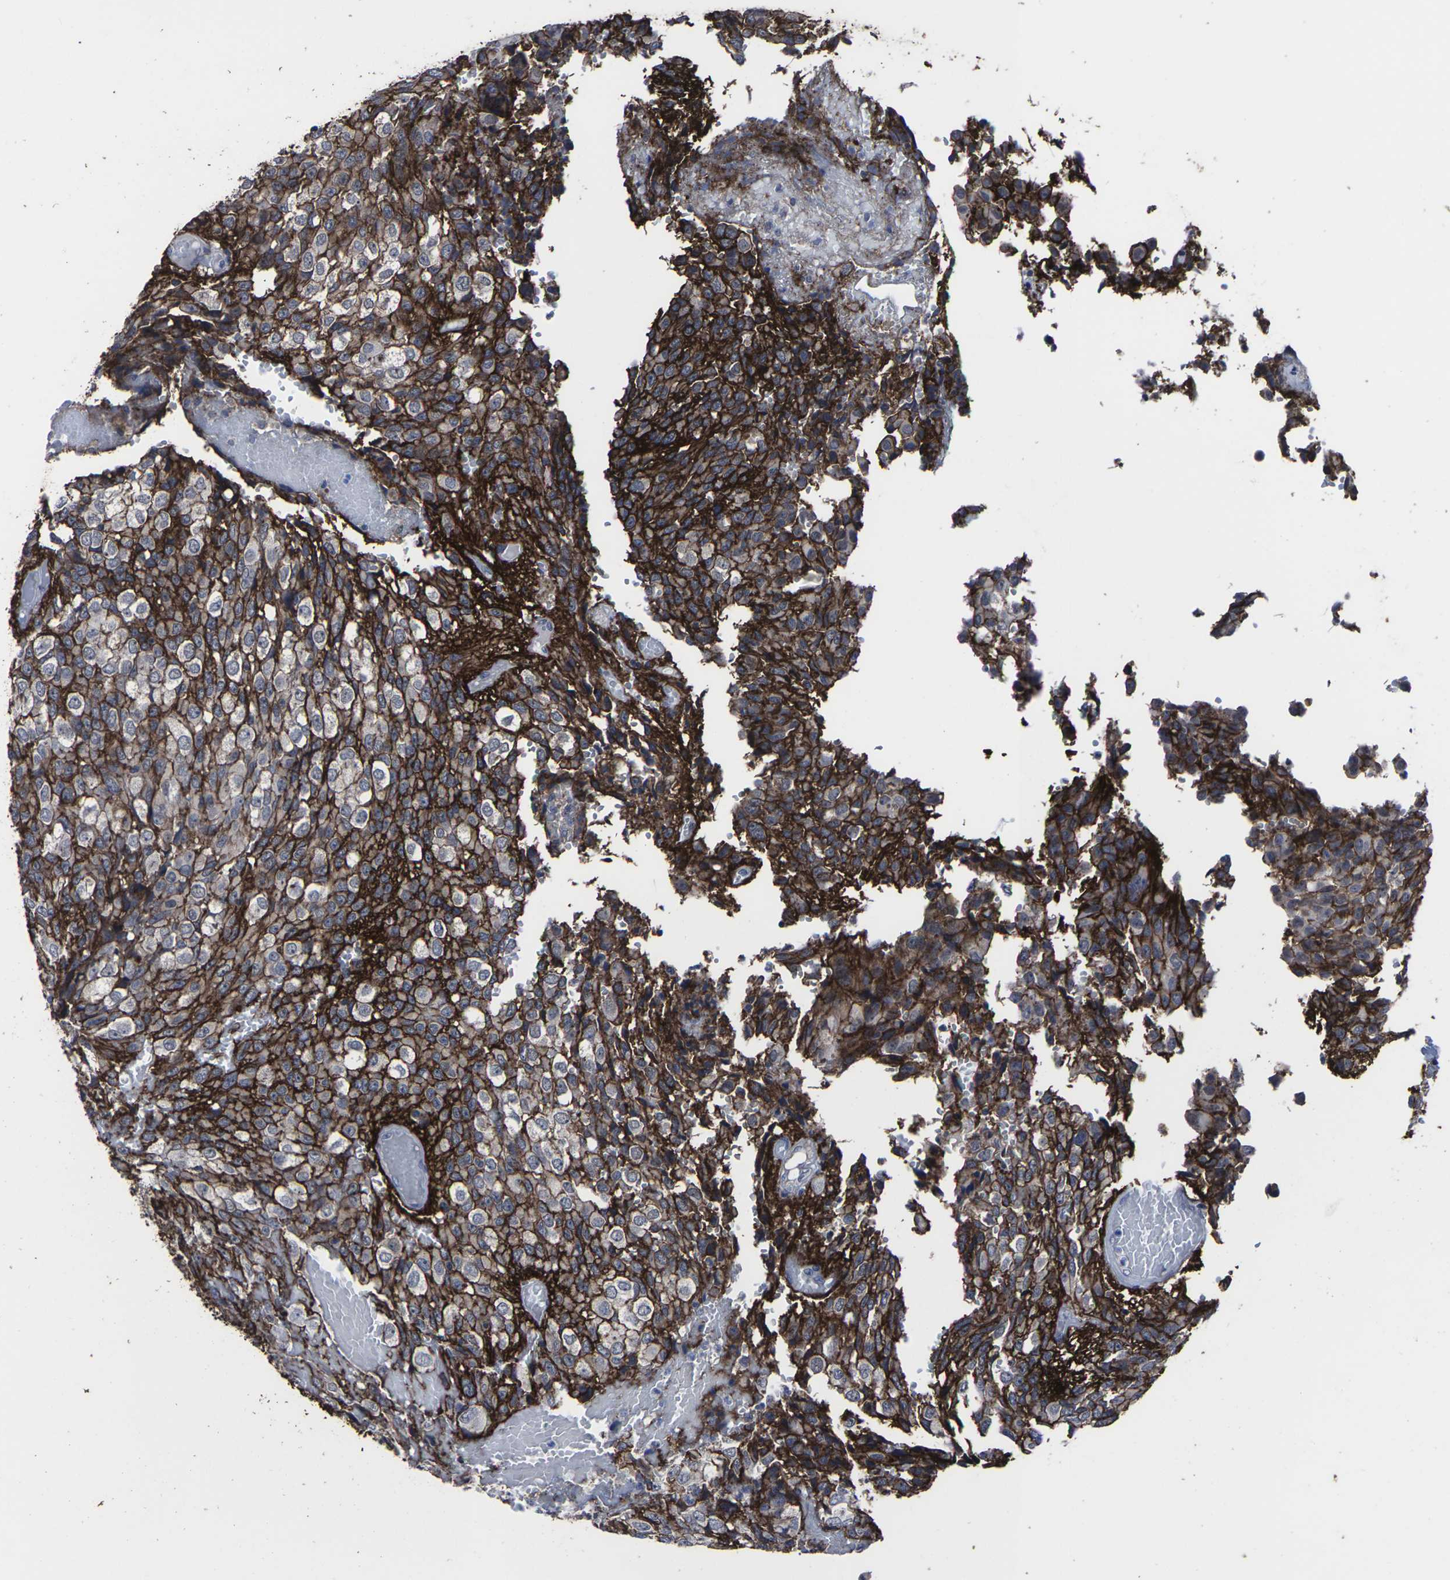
{"staining": {"intensity": "strong", "quantity": "25%-75%", "location": "cytoplasmic/membranous"}, "tissue": "glioma", "cell_type": "Tumor cells", "image_type": "cancer", "snomed": [{"axis": "morphology", "description": "Glioma, malignant, High grade"}, {"axis": "topography", "description": "Brain"}], "caption": "A high-resolution photomicrograph shows immunohistochemistry (IHC) staining of high-grade glioma (malignant), which demonstrates strong cytoplasmic/membranous staining in approximately 25%-75% of tumor cells.", "gene": "MSANTD4", "patient": {"sex": "male", "age": 32}}